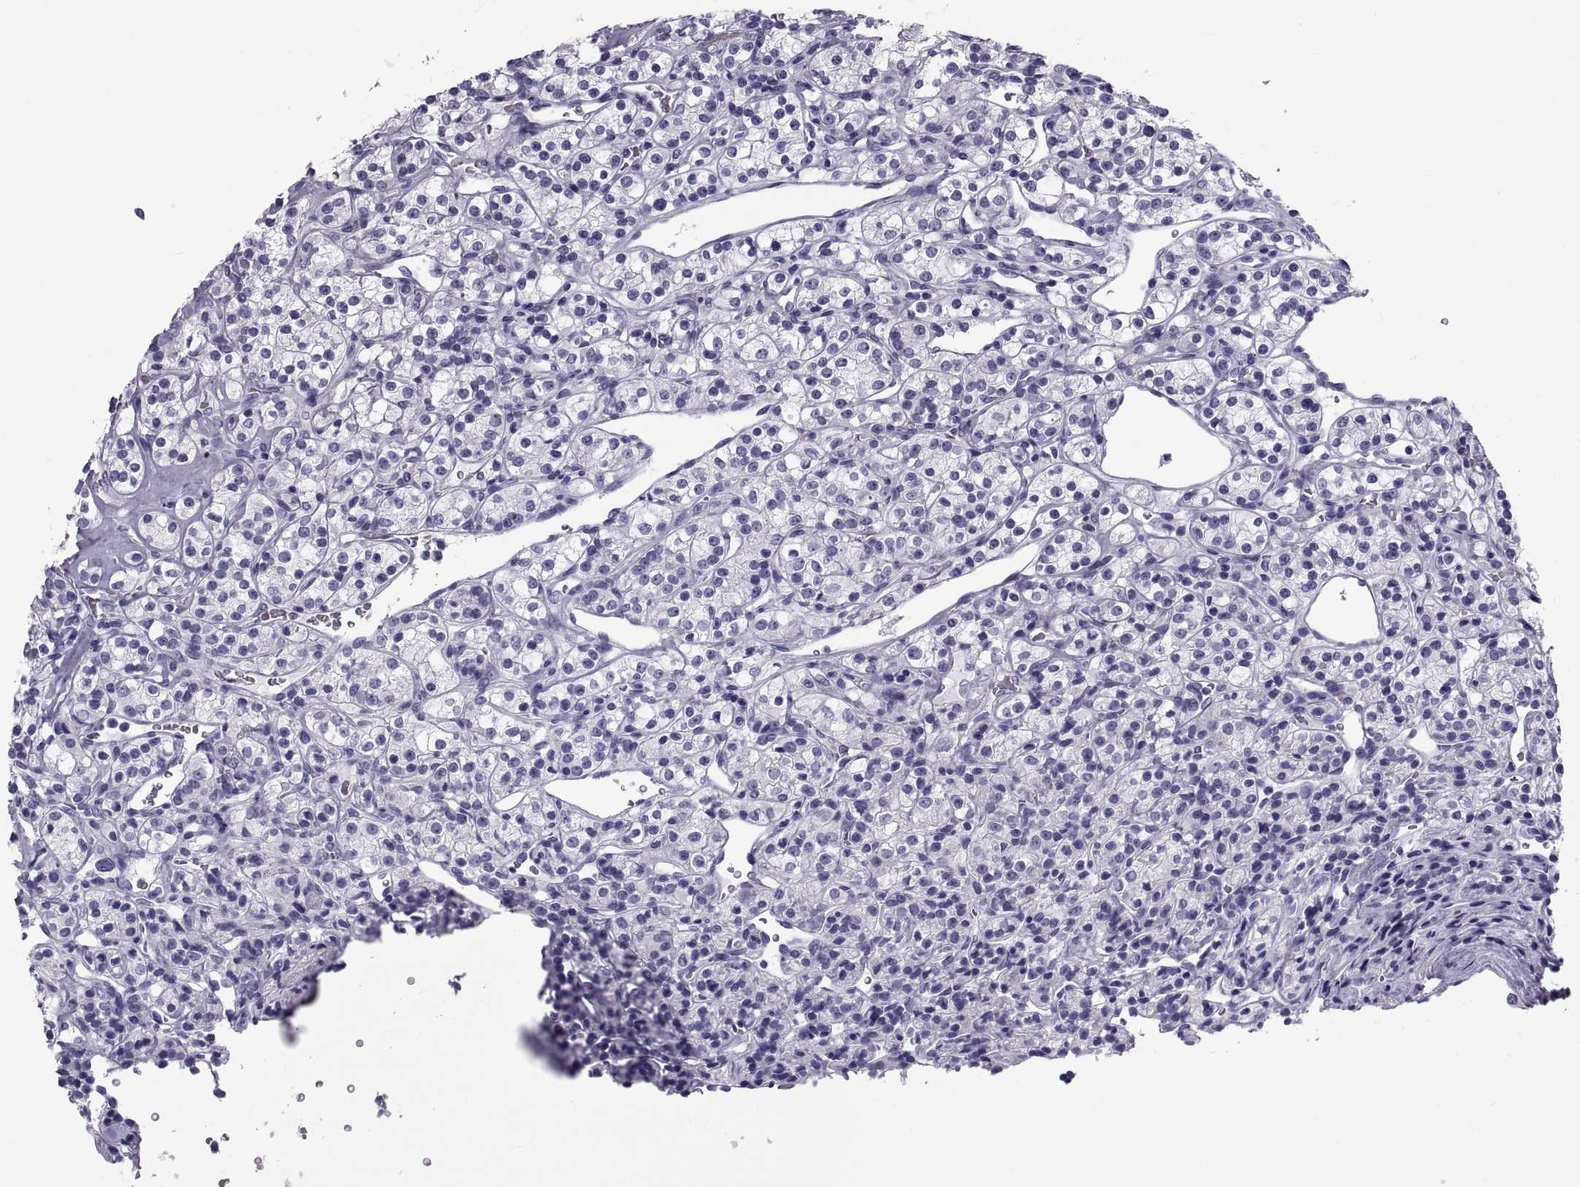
{"staining": {"intensity": "negative", "quantity": "none", "location": "none"}, "tissue": "renal cancer", "cell_type": "Tumor cells", "image_type": "cancer", "snomed": [{"axis": "morphology", "description": "Adenocarcinoma, NOS"}, {"axis": "topography", "description": "Kidney"}], "caption": "This is an immunohistochemistry (IHC) histopathology image of human adenocarcinoma (renal). There is no expression in tumor cells.", "gene": "DEFB129", "patient": {"sex": "male", "age": 77}}